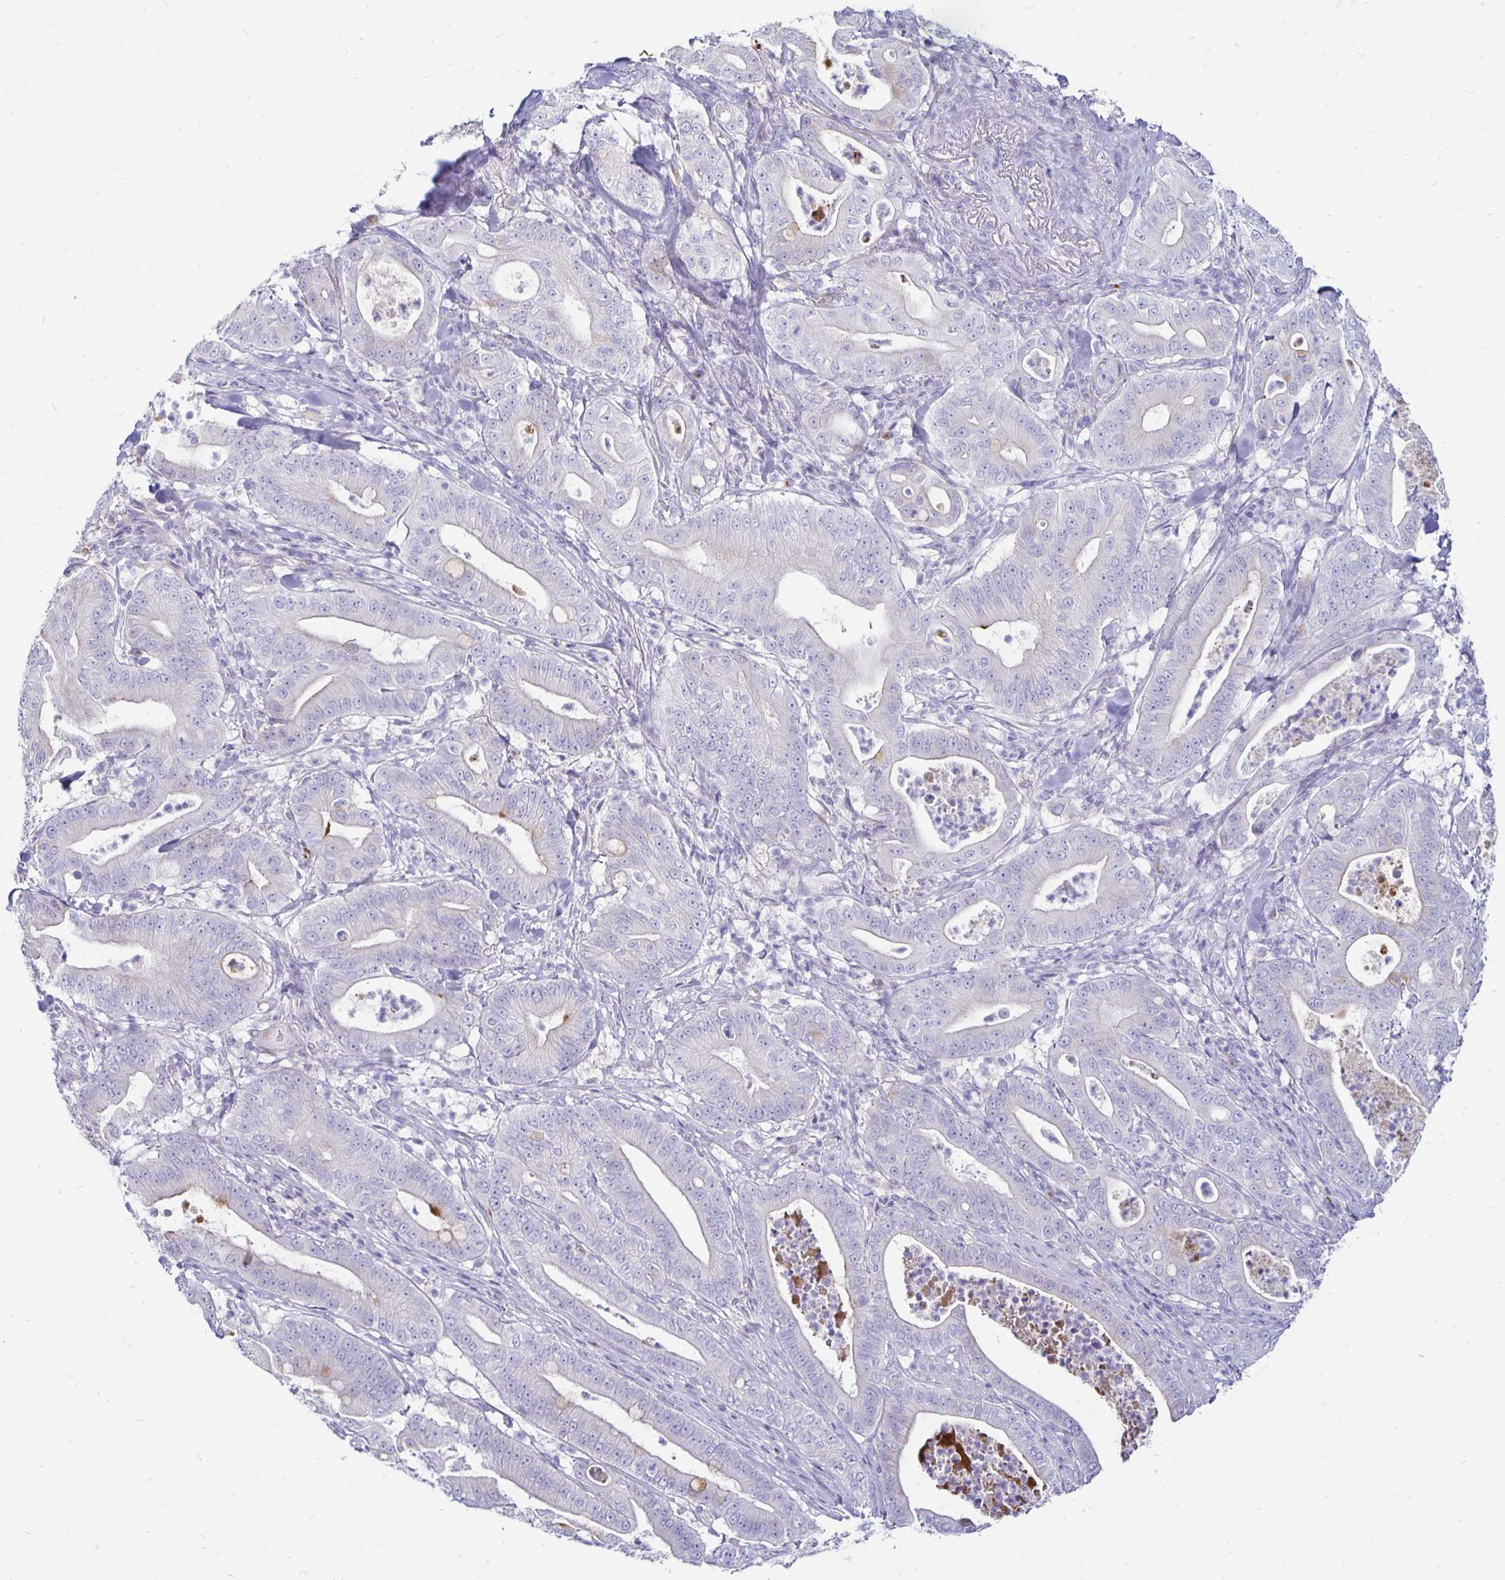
{"staining": {"intensity": "negative", "quantity": "none", "location": "none"}, "tissue": "pancreatic cancer", "cell_type": "Tumor cells", "image_type": "cancer", "snomed": [{"axis": "morphology", "description": "Adenocarcinoma, NOS"}, {"axis": "topography", "description": "Pancreas"}], "caption": "Immunohistochemical staining of human pancreatic cancer (adenocarcinoma) shows no significant staining in tumor cells.", "gene": "TIMP1", "patient": {"sex": "male", "age": 71}}